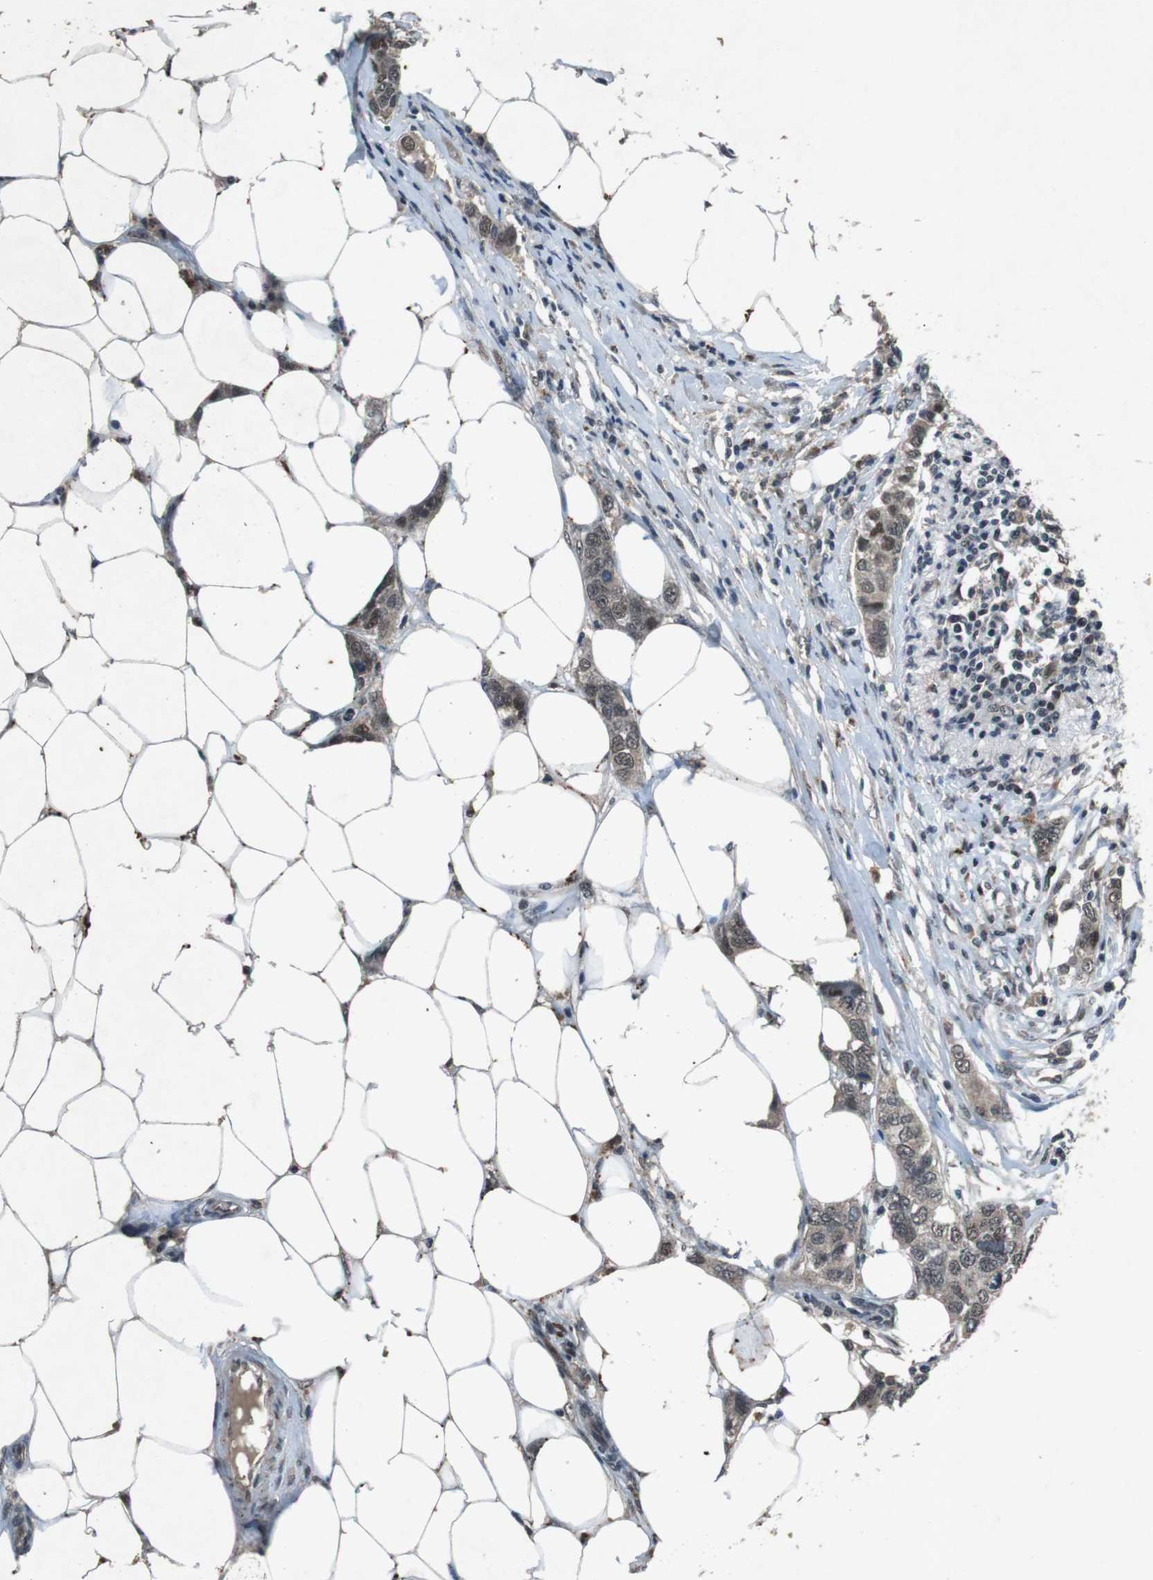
{"staining": {"intensity": "weak", "quantity": ">75%", "location": "nuclear"}, "tissue": "breast cancer", "cell_type": "Tumor cells", "image_type": "cancer", "snomed": [{"axis": "morphology", "description": "Duct carcinoma"}, {"axis": "topography", "description": "Breast"}], "caption": "The histopathology image demonstrates staining of breast cancer, revealing weak nuclear protein expression (brown color) within tumor cells. The staining was performed using DAB (3,3'-diaminobenzidine) to visualize the protein expression in brown, while the nuclei were stained in blue with hematoxylin (Magnification: 20x).", "gene": "USP7", "patient": {"sex": "female", "age": 50}}